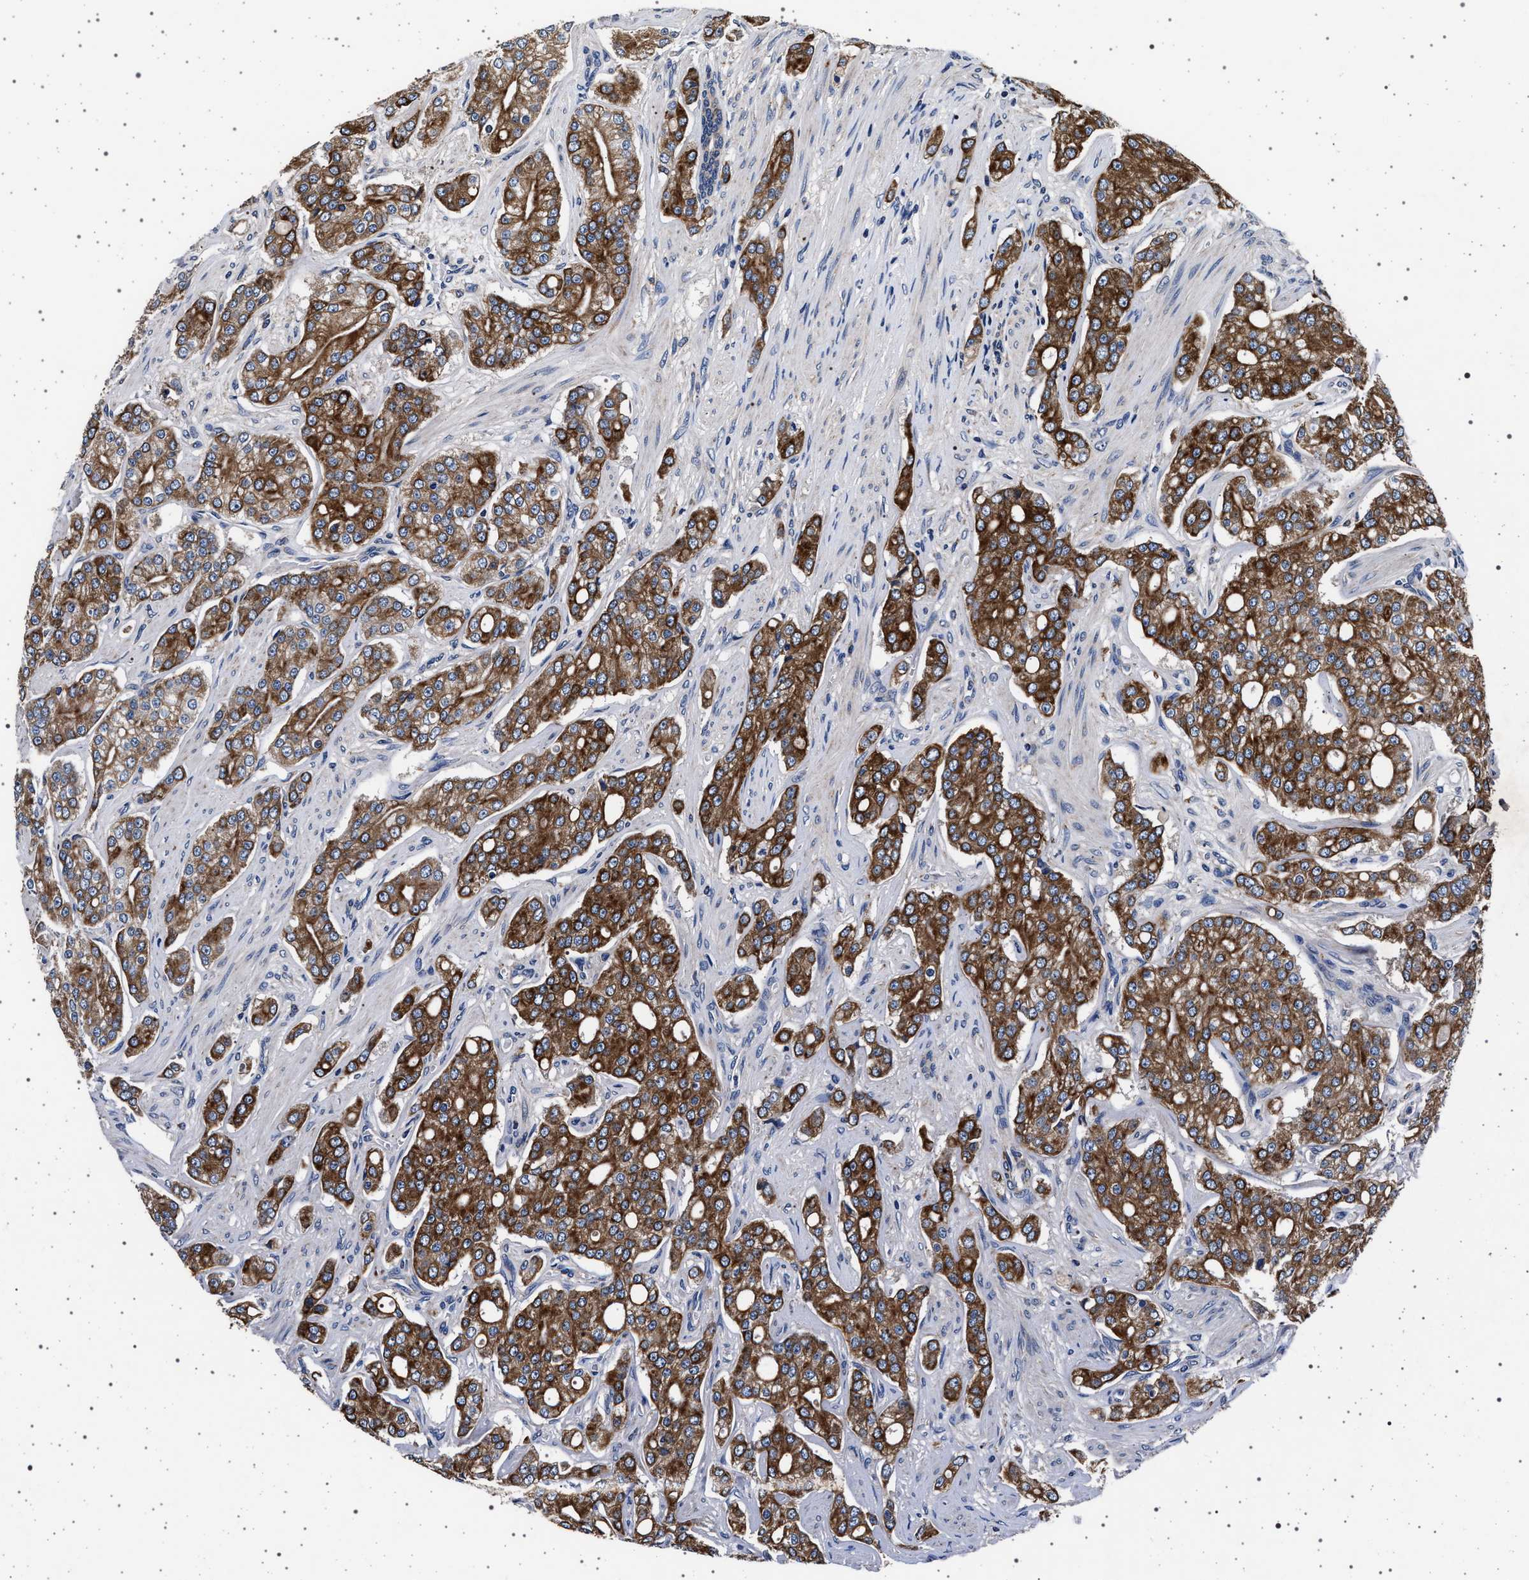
{"staining": {"intensity": "strong", "quantity": ">75%", "location": "cytoplasmic/membranous"}, "tissue": "prostate cancer", "cell_type": "Tumor cells", "image_type": "cancer", "snomed": [{"axis": "morphology", "description": "Adenocarcinoma, High grade"}, {"axis": "topography", "description": "Prostate"}], "caption": "Approximately >75% of tumor cells in prostate cancer (adenocarcinoma (high-grade)) reveal strong cytoplasmic/membranous protein expression as visualized by brown immunohistochemical staining.", "gene": "MAP3K2", "patient": {"sex": "male", "age": 71}}